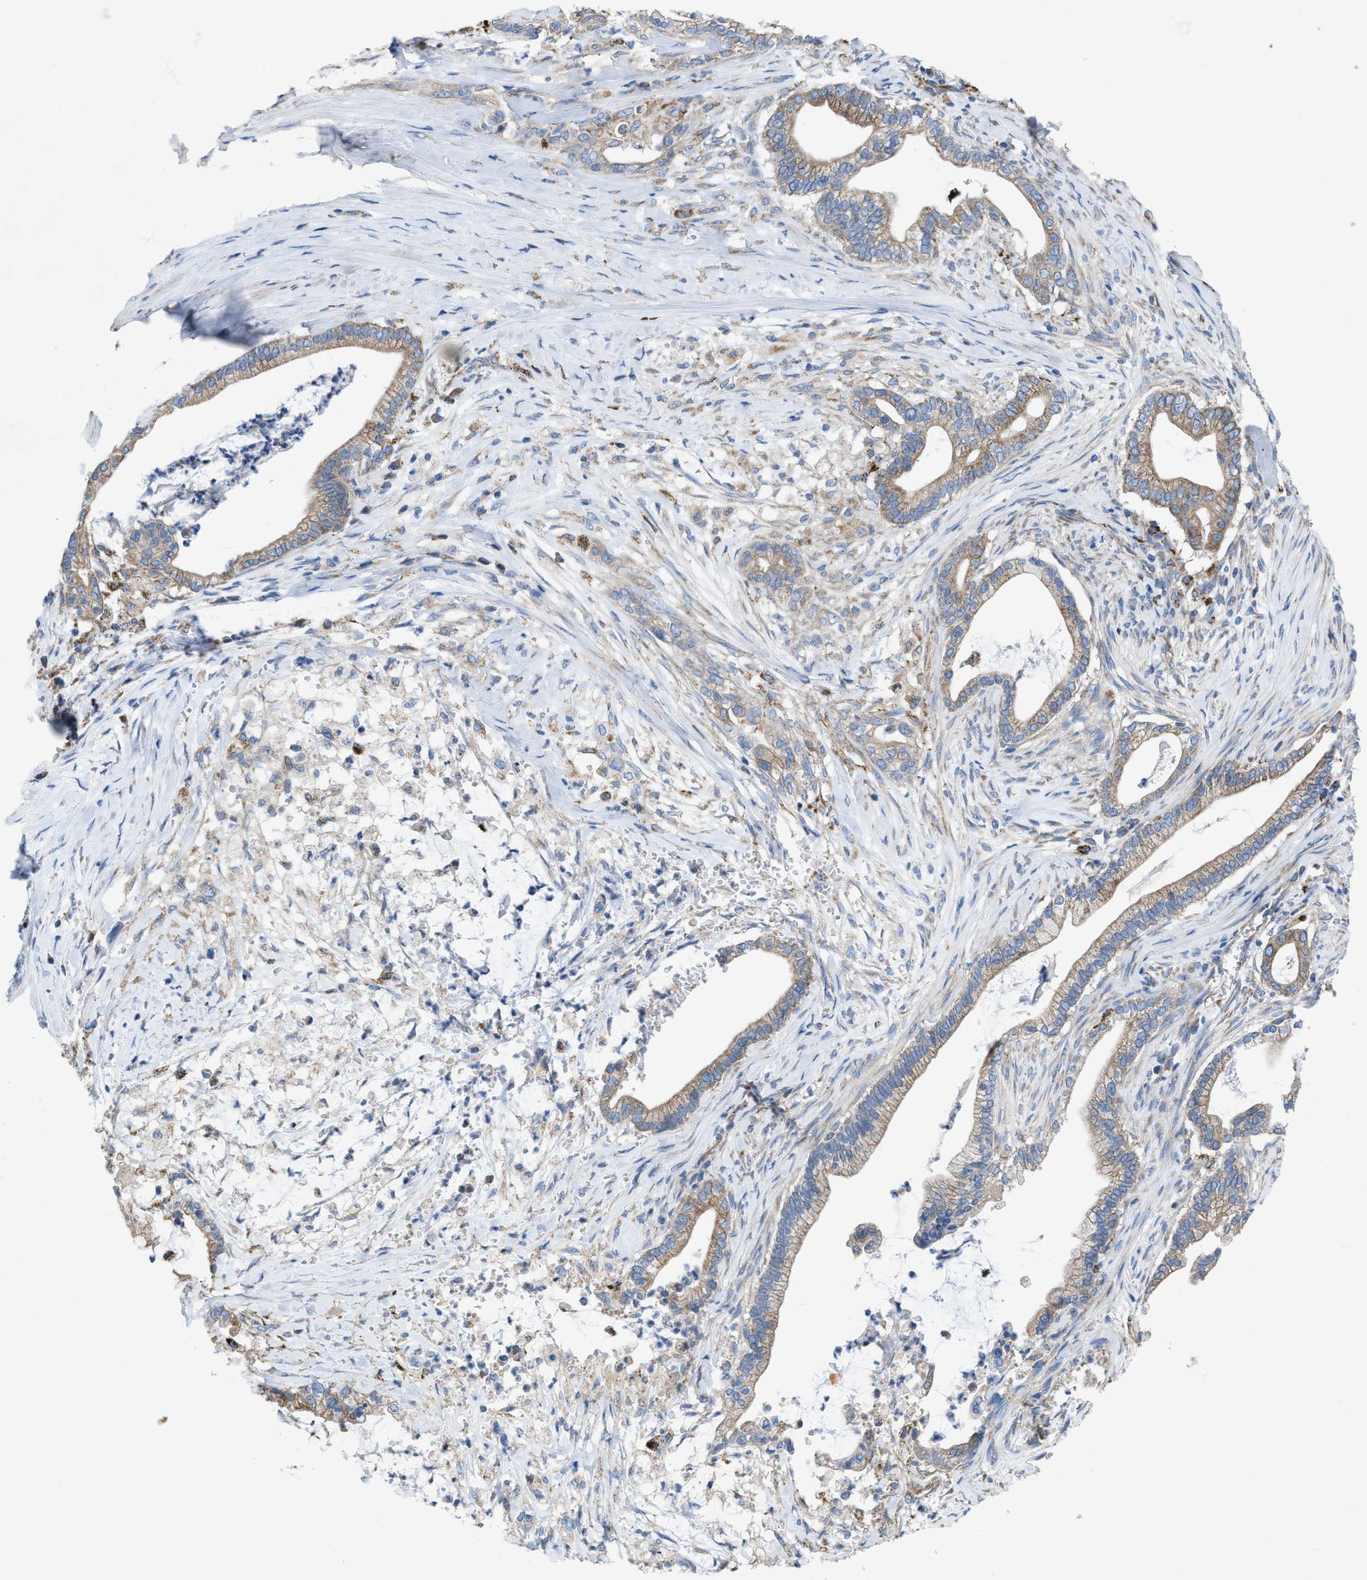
{"staining": {"intensity": "weak", "quantity": ">75%", "location": "cytoplasmic/membranous"}, "tissue": "pancreatic cancer", "cell_type": "Tumor cells", "image_type": "cancer", "snomed": [{"axis": "morphology", "description": "Adenocarcinoma, NOS"}, {"axis": "topography", "description": "Pancreas"}], "caption": "Pancreatic cancer was stained to show a protein in brown. There is low levels of weak cytoplasmic/membranous positivity in about >75% of tumor cells.", "gene": "DOLPP1", "patient": {"sex": "male", "age": 69}}